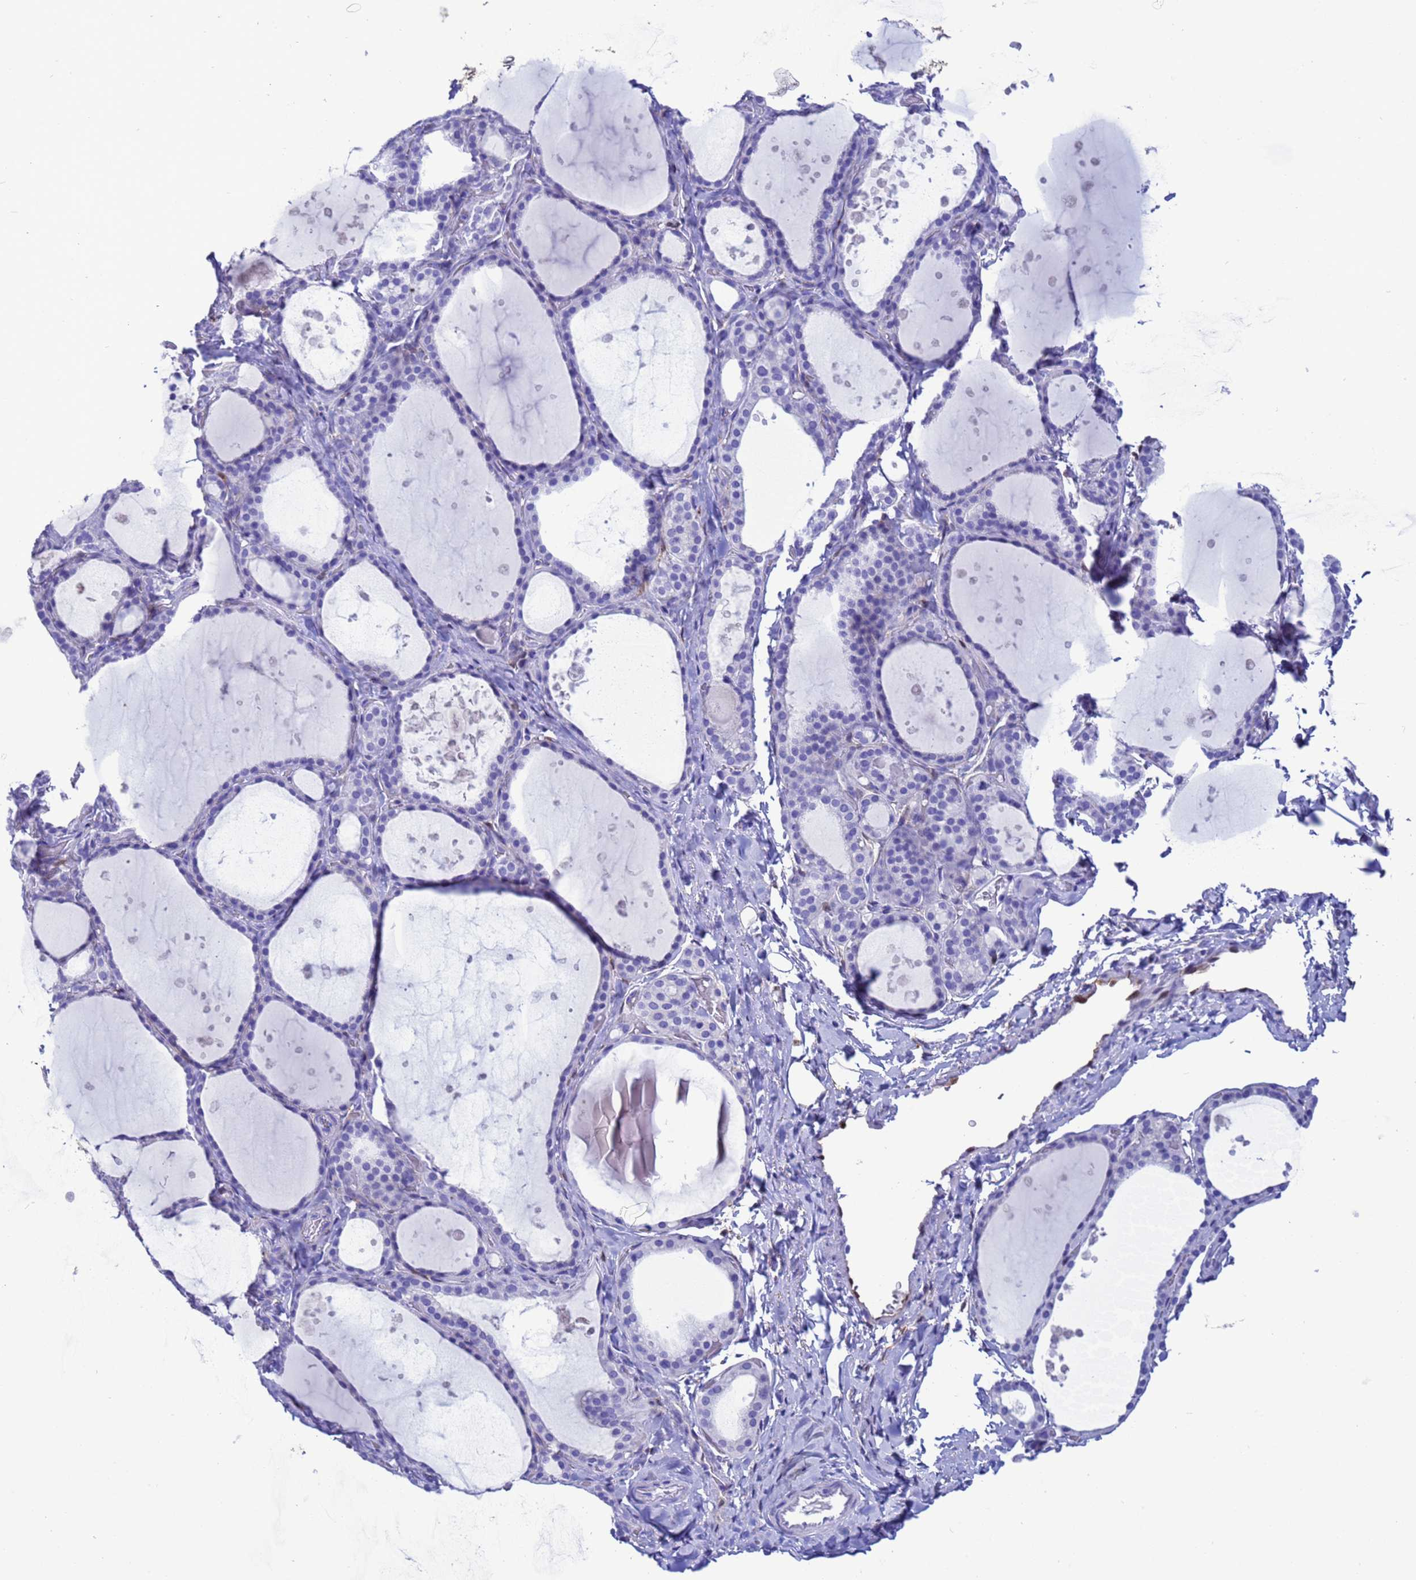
{"staining": {"intensity": "negative", "quantity": "none", "location": "none"}, "tissue": "thyroid gland", "cell_type": "Glandular cells", "image_type": "normal", "snomed": [{"axis": "morphology", "description": "Normal tissue, NOS"}, {"axis": "topography", "description": "Thyroid gland"}], "caption": "IHC histopathology image of normal human thyroid gland stained for a protein (brown), which displays no staining in glandular cells. (DAB IHC visualized using brightfield microscopy, high magnification).", "gene": "AKR1C2", "patient": {"sex": "female", "age": 44}}